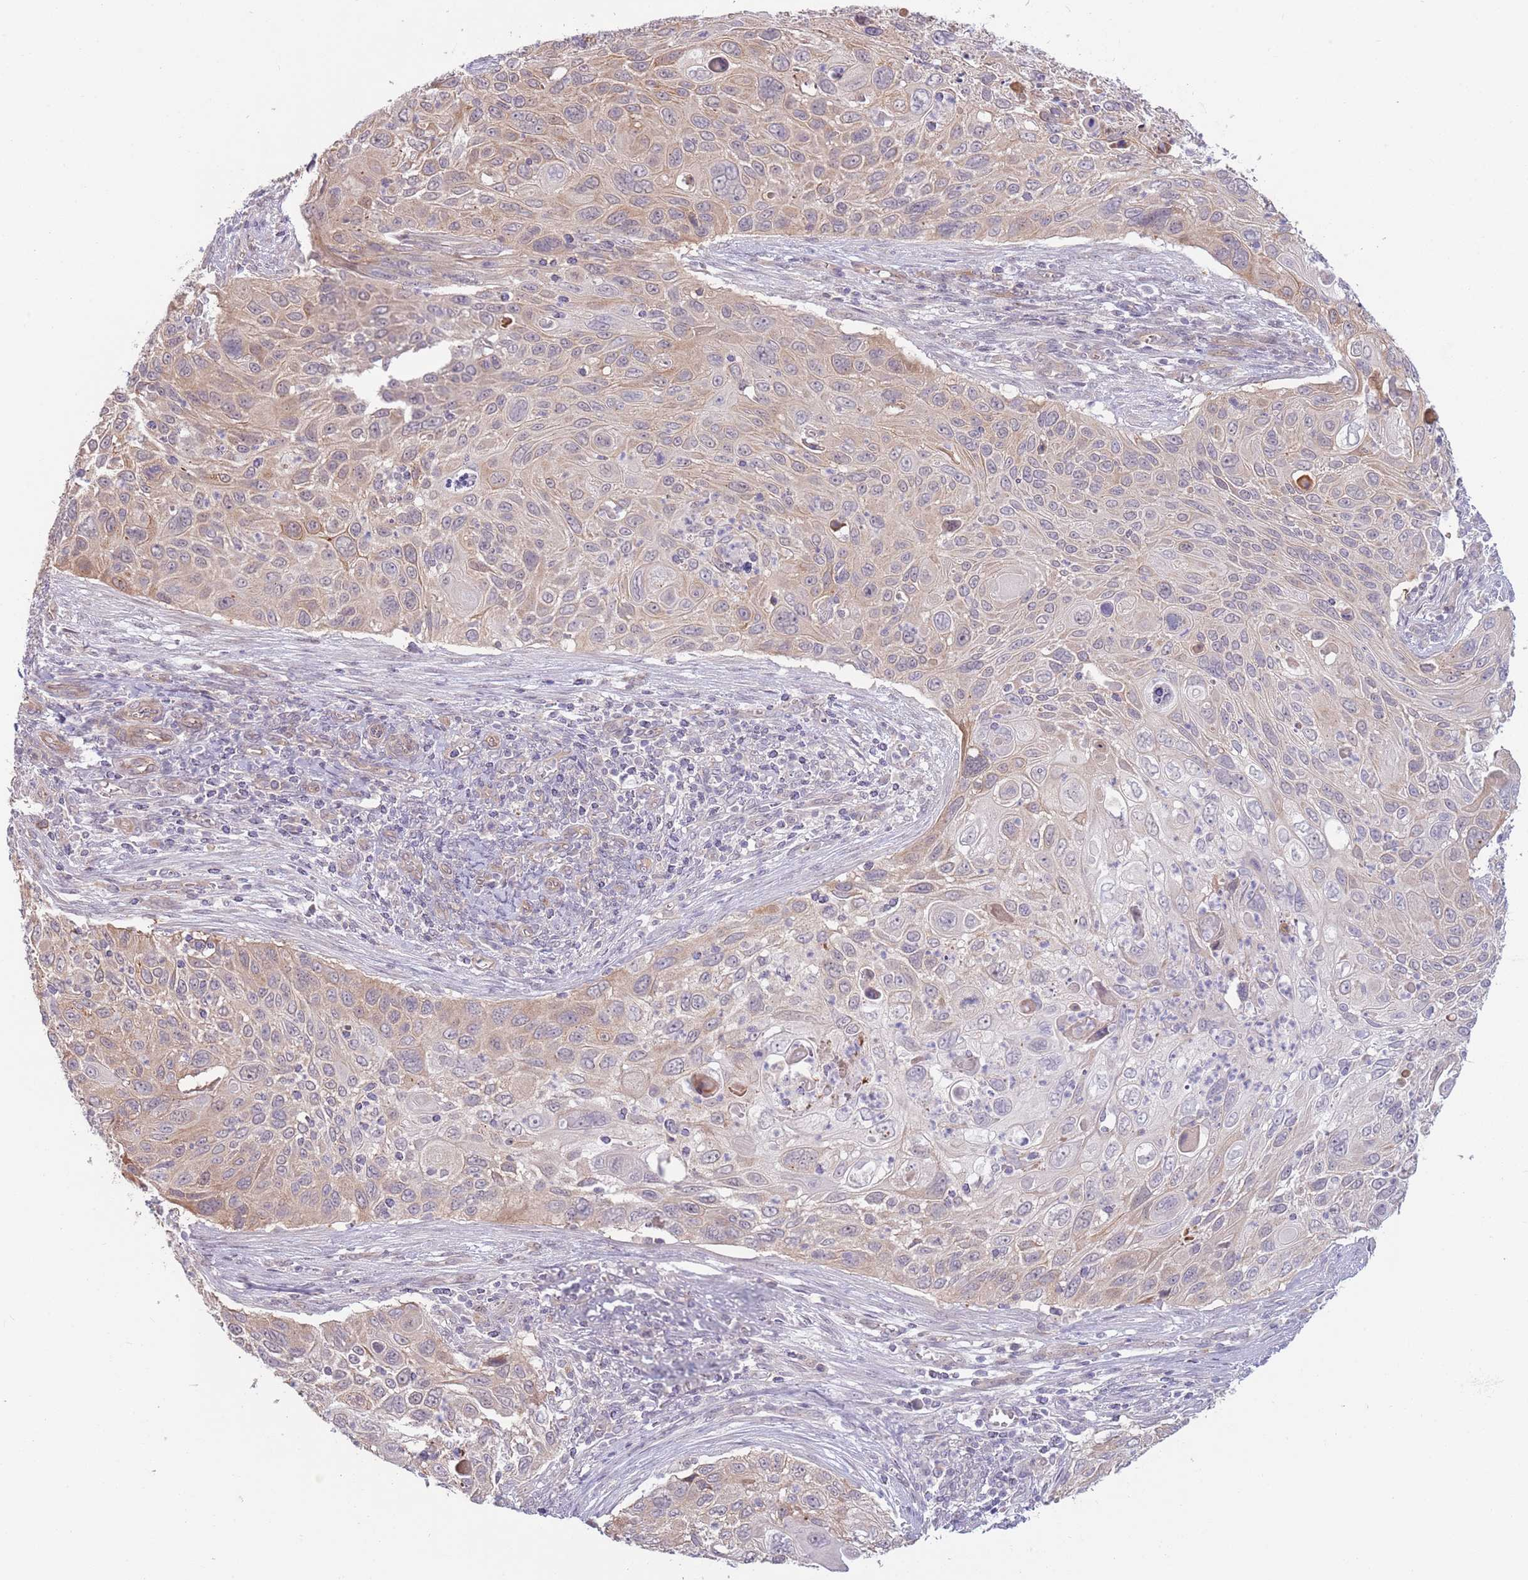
{"staining": {"intensity": "weak", "quantity": "25%-75%", "location": "cytoplasmic/membranous"}, "tissue": "cervical cancer", "cell_type": "Tumor cells", "image_type": "cancer", "snomed": [{"axis": "morphology", "description": "Squamous cell carcinoma, NOS"}, {"axis": "topography", "description": "Cervix"}], "caption": "A micrograph of human cervical cancer stained for a protein reveals weak cytoplasmic/membranous brown staining in tumor cells. The protein is shown in brown color, while the nuclei are stained blue.", "gene": "LDHD", "patient": {"sex": "female", "age": 70}}